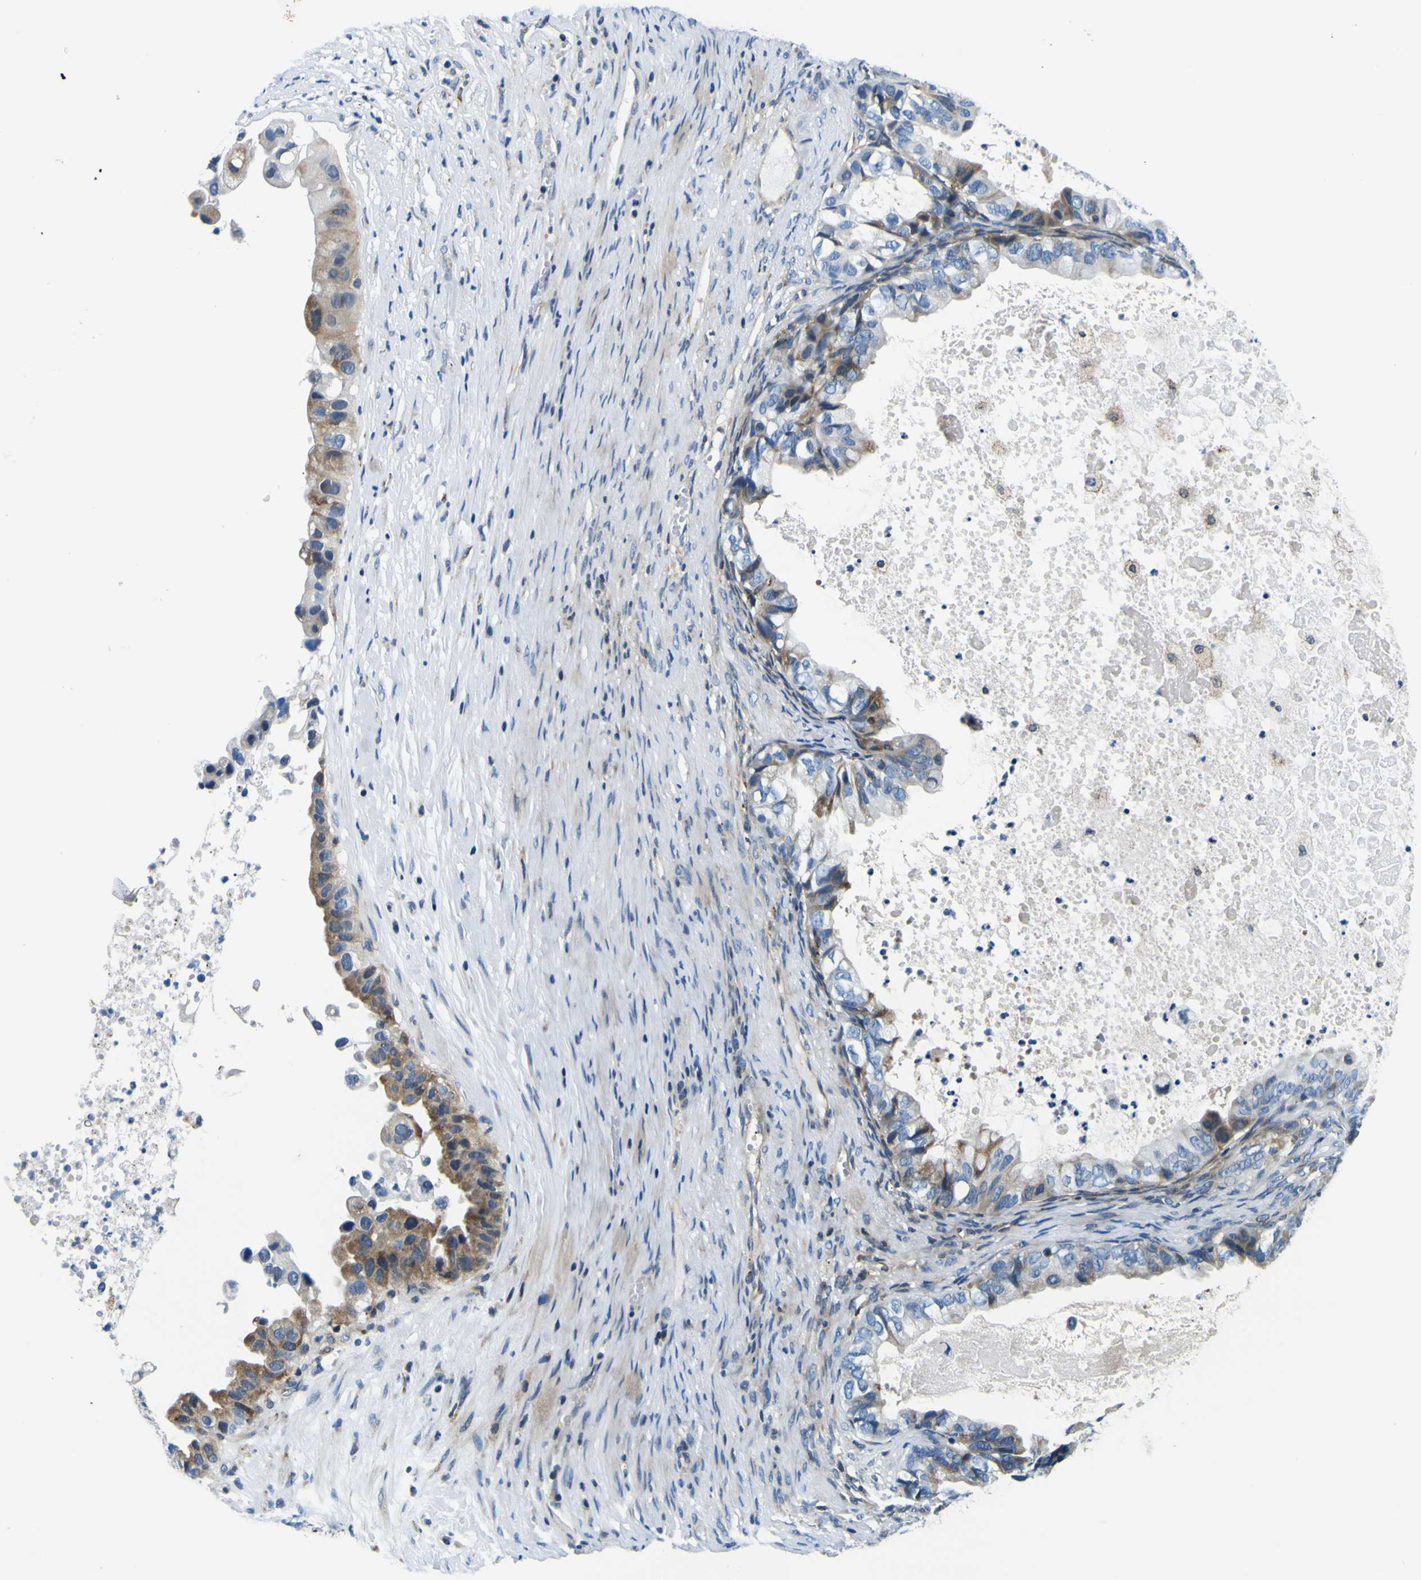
{"staining": {"intensity": "moderate", "quantity": "<25%", "location": "cytoplasmic/membranous"}, "tissue": "ovarian cancer", "cell_type": "Tumor cells", "image_type": "cancer", "snomed": [{"axis": "morphology", "description": "Cystadenocarcinoma, mucinous, NOS"}, {"axis": "topography", "description": "Ovary"}], "caption": "A photomicrograph showing moderate cytoplasmic/membranous positivity in about <25% of tumor cells in ovarian cancer, as visualized by brown immunohistochemical staining.", "gene": "NLRP3", "patient": {"sex": "female", "age": 80}}